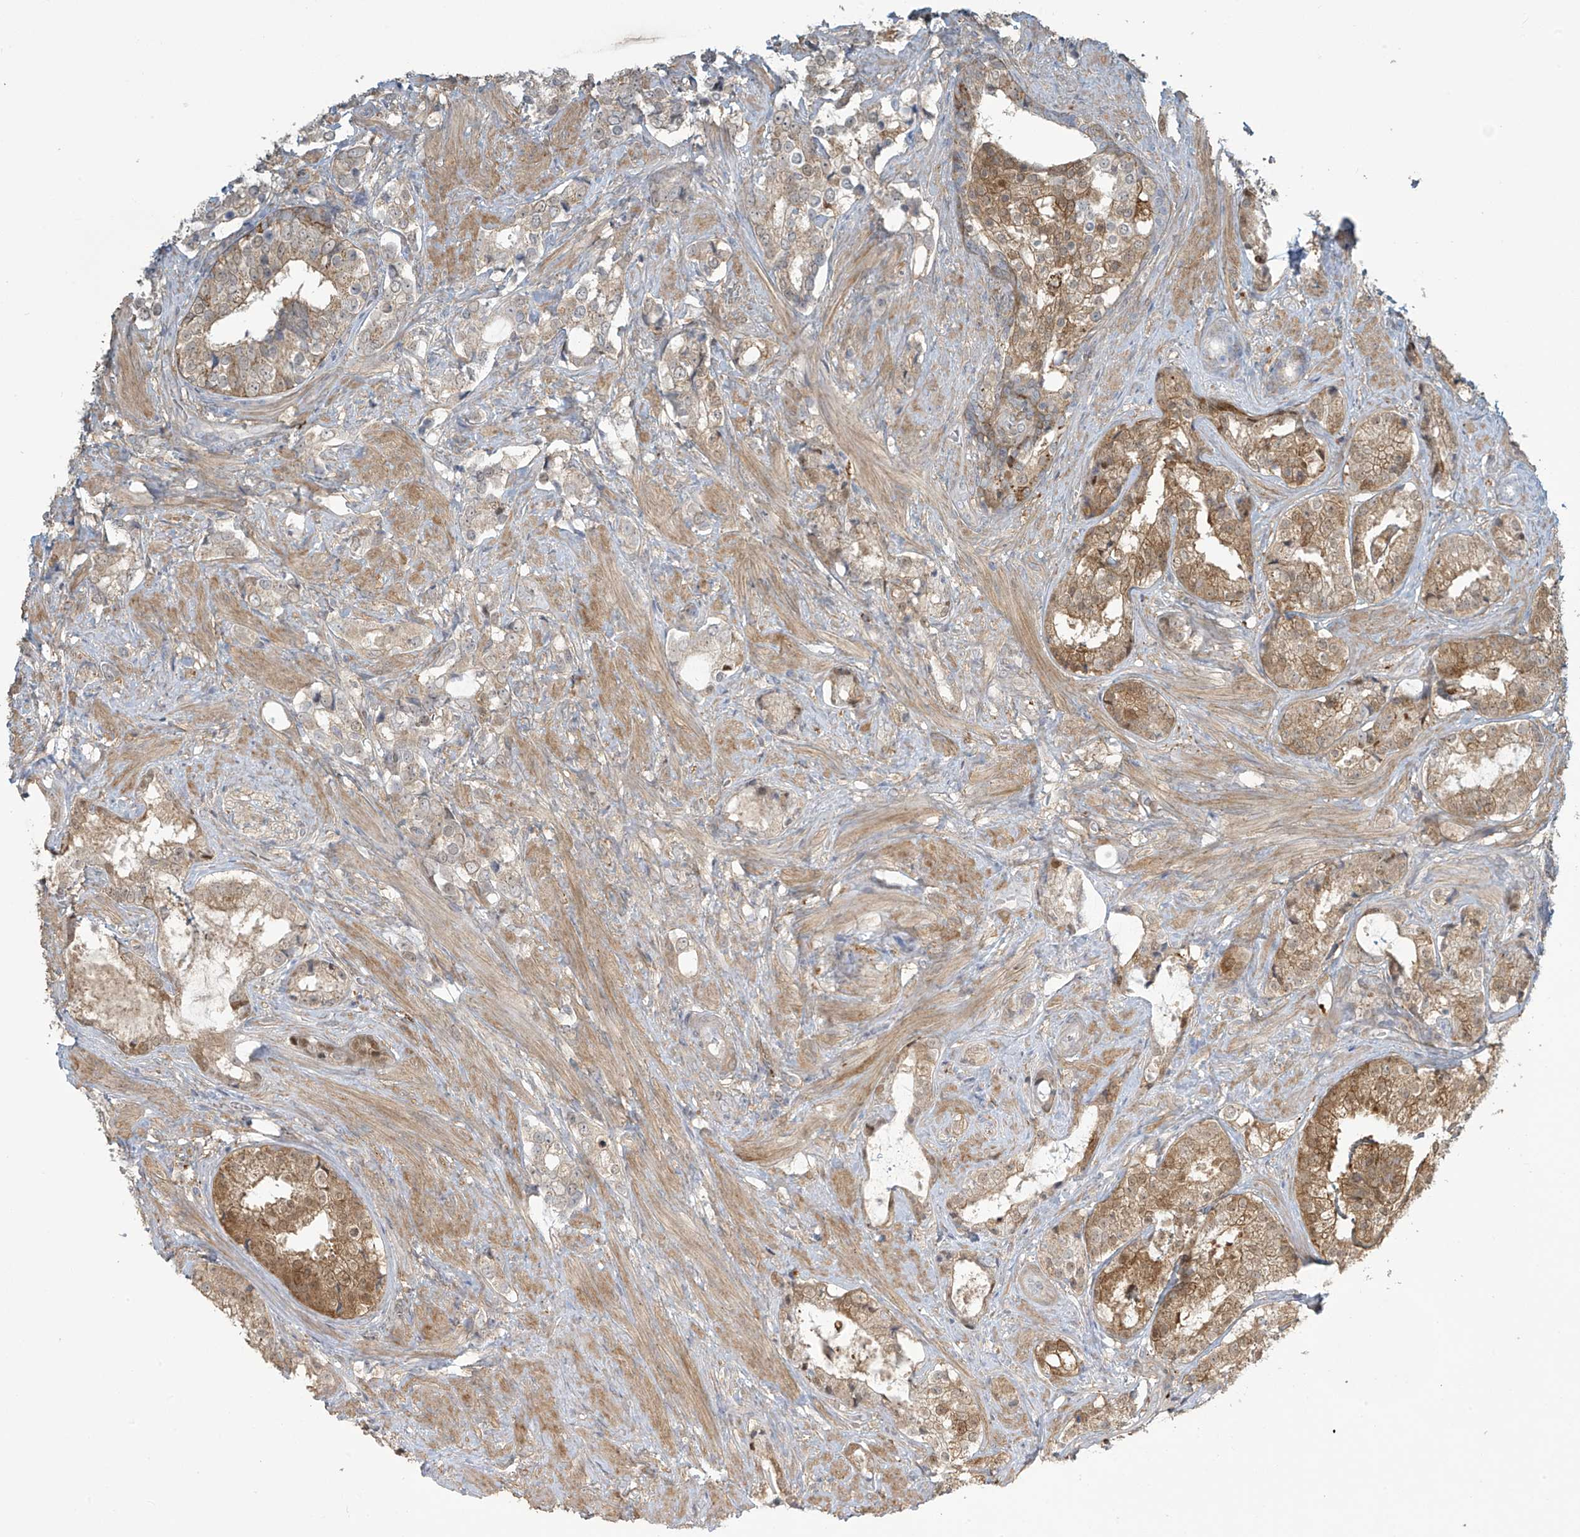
{"staining": {"intensity": "moderate", "quantity": ">75%", "location": "cytoplasmic/membranous"}, "tissue": "prostate cancer", "cell_type": "Tumor cells", "image_type": "cancer", "snomed": [{"axis": "morphology", "description": "Adenocarcinoma, High grade"}, {"axis": "topography", "description": "Prostate"}], "caption": "A brown stain shows moderate cytoplasmic/membranous positivity of a protein in human prostate cancer (adenocarcinoma (high-grade)) tumor cells.", "gene": "TAGAP", "patient": {"sex": "male", "age": 58}}